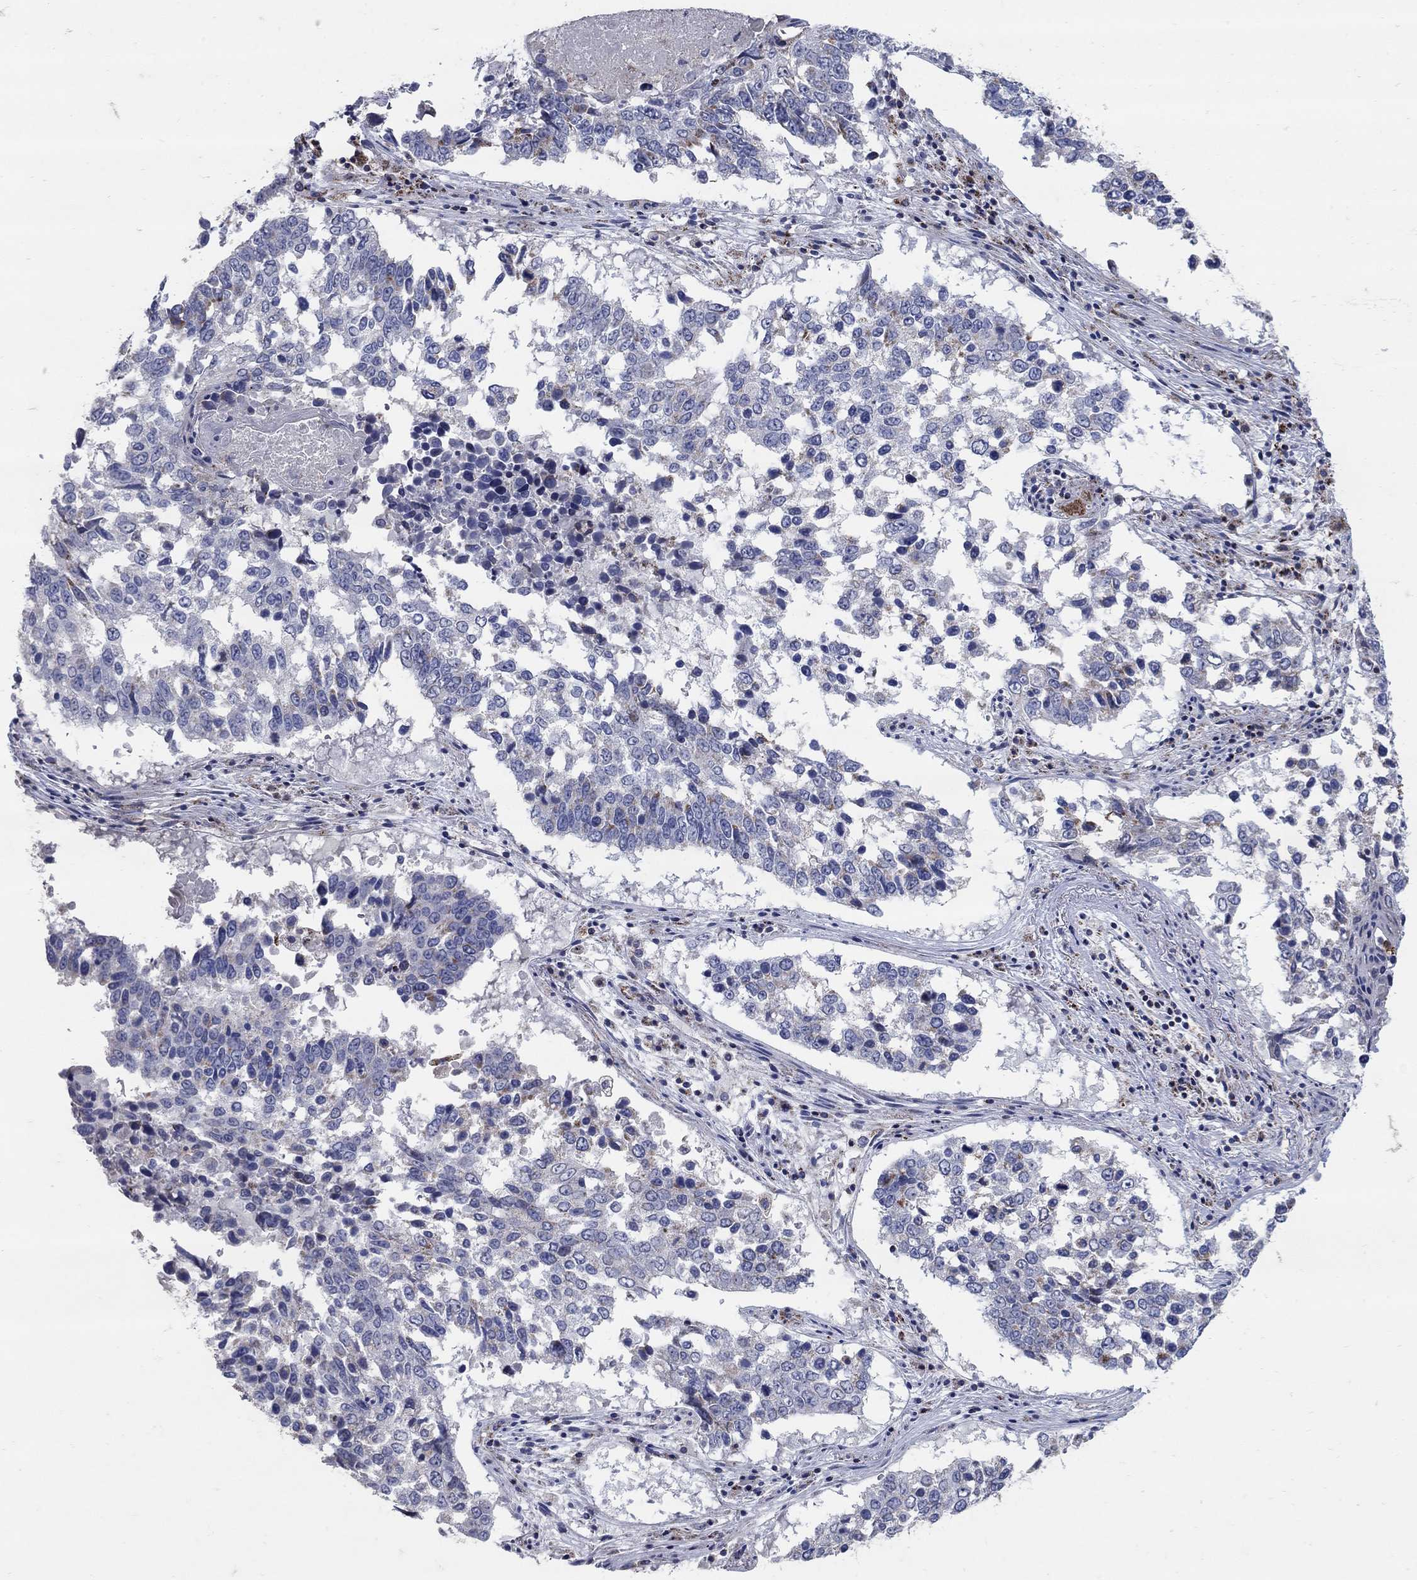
{"staining": {"intensity": "negative", "quantity": "none", "location": "none"}, "tissue": "lung cancer", "cell_type": "Tumor cells", "image_type": "cancer", "snomed": [{"axis": "morphology", "description": "Squamous cell carcinoma, NOS"}, {"axis": "topography", "description": "Lung"}], "caption": "The immunohistochemistry image has no significant staining in tumor cells of lung squamous cell carcinoma tissue. The staining was performed using DAB to visualize the protein expression in brown, while the nuclei were stained in blue with hematoxylin (Magnification: 20x).", "gene": "HMX2", "patient": {"sex": "male", "age": 82}}